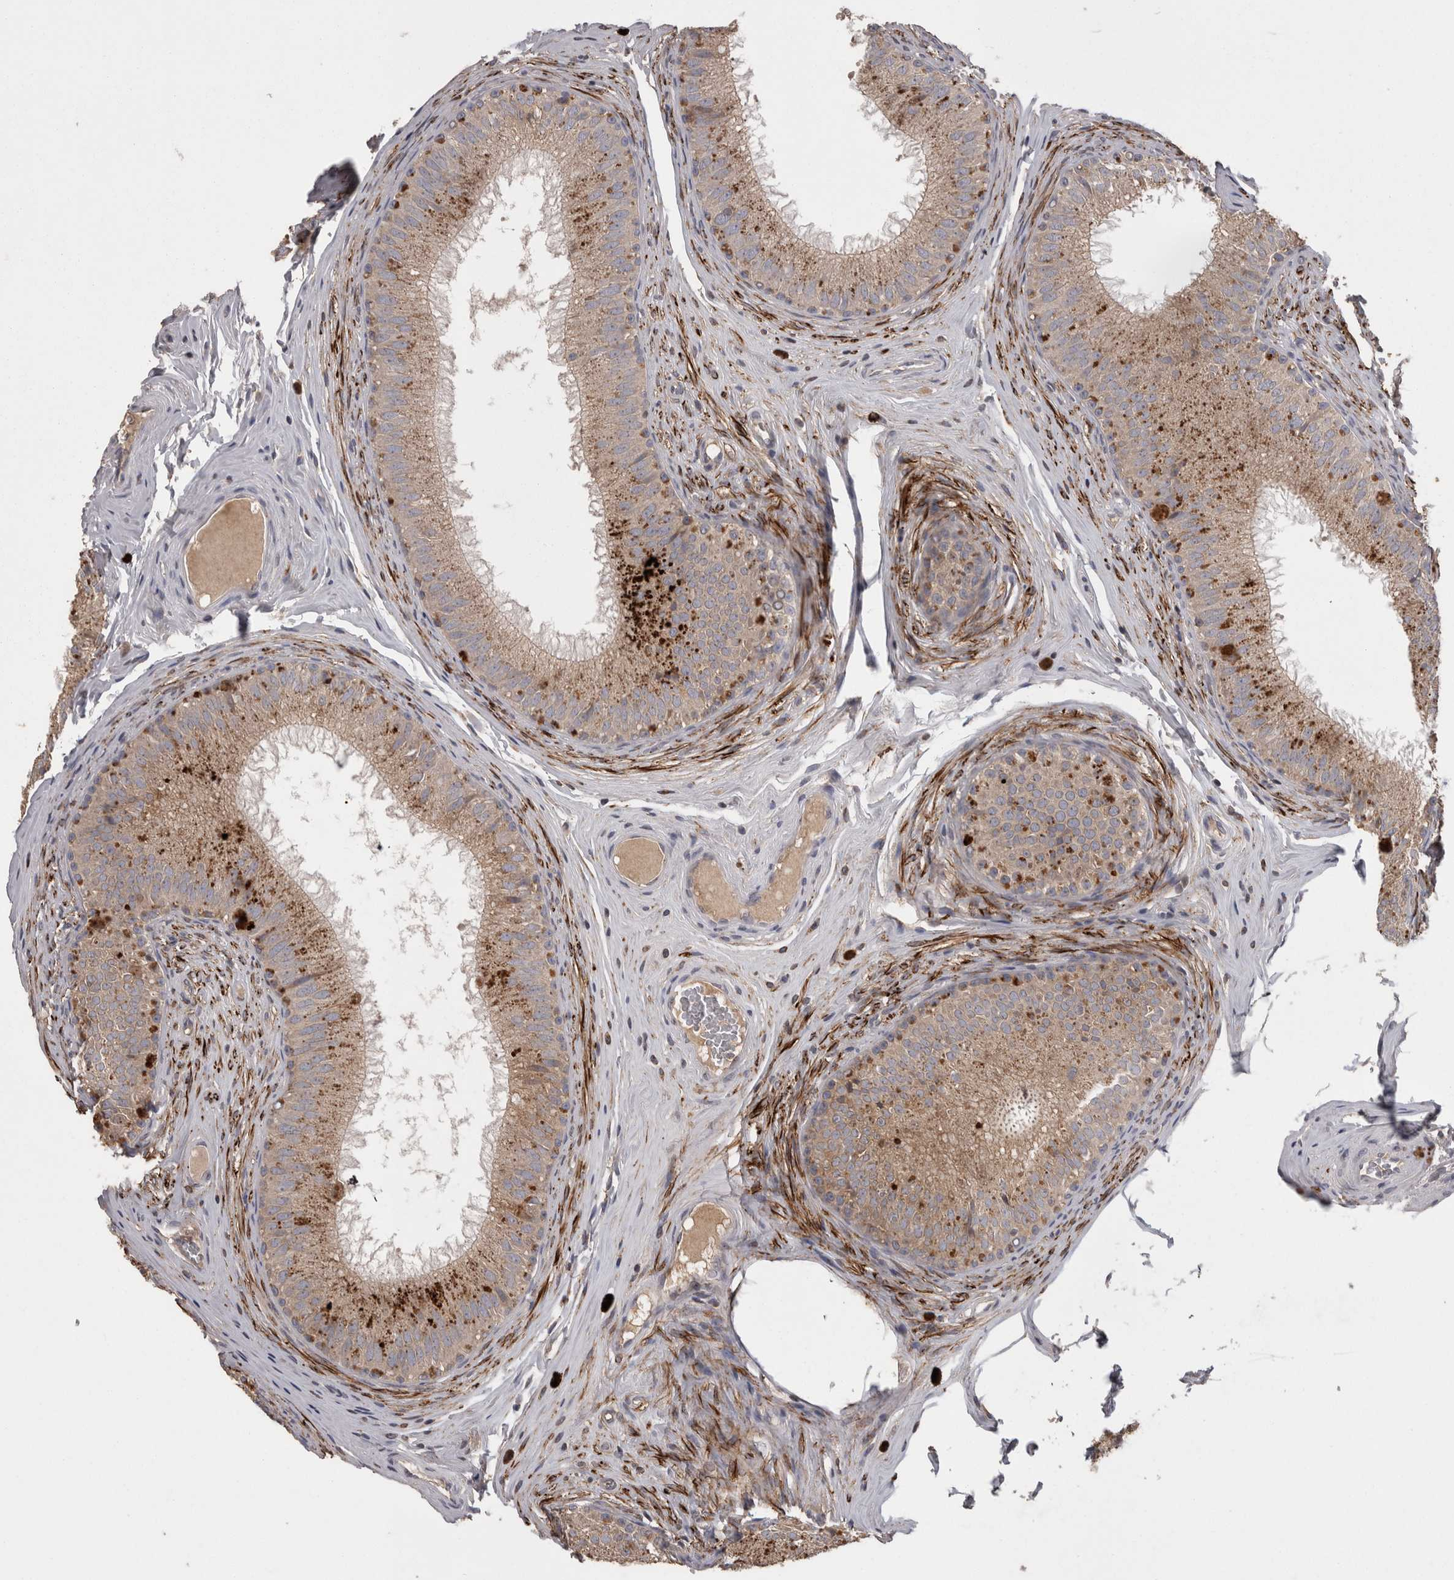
{"staining": {"intensity": "moderate", "quantity": ">75%", "location": "cytoplasmic/membranous"}, "tissue": "epididymis", "cell_type": "Glandular cells", "image_type": "normal", "snomed": [{"axis": "morphology", "description": "Normal tissue, NOS"}, {"axis": "topography", "description": "Epididymis"}], "caption": "Brown immunohistochemical staining in normal human epididymis displays moderate cytoplasmic/membranous staining in approximately >75% of glandular cells.", "gene": "PCM1", "patient": {"sex": "male", "age": 32}}